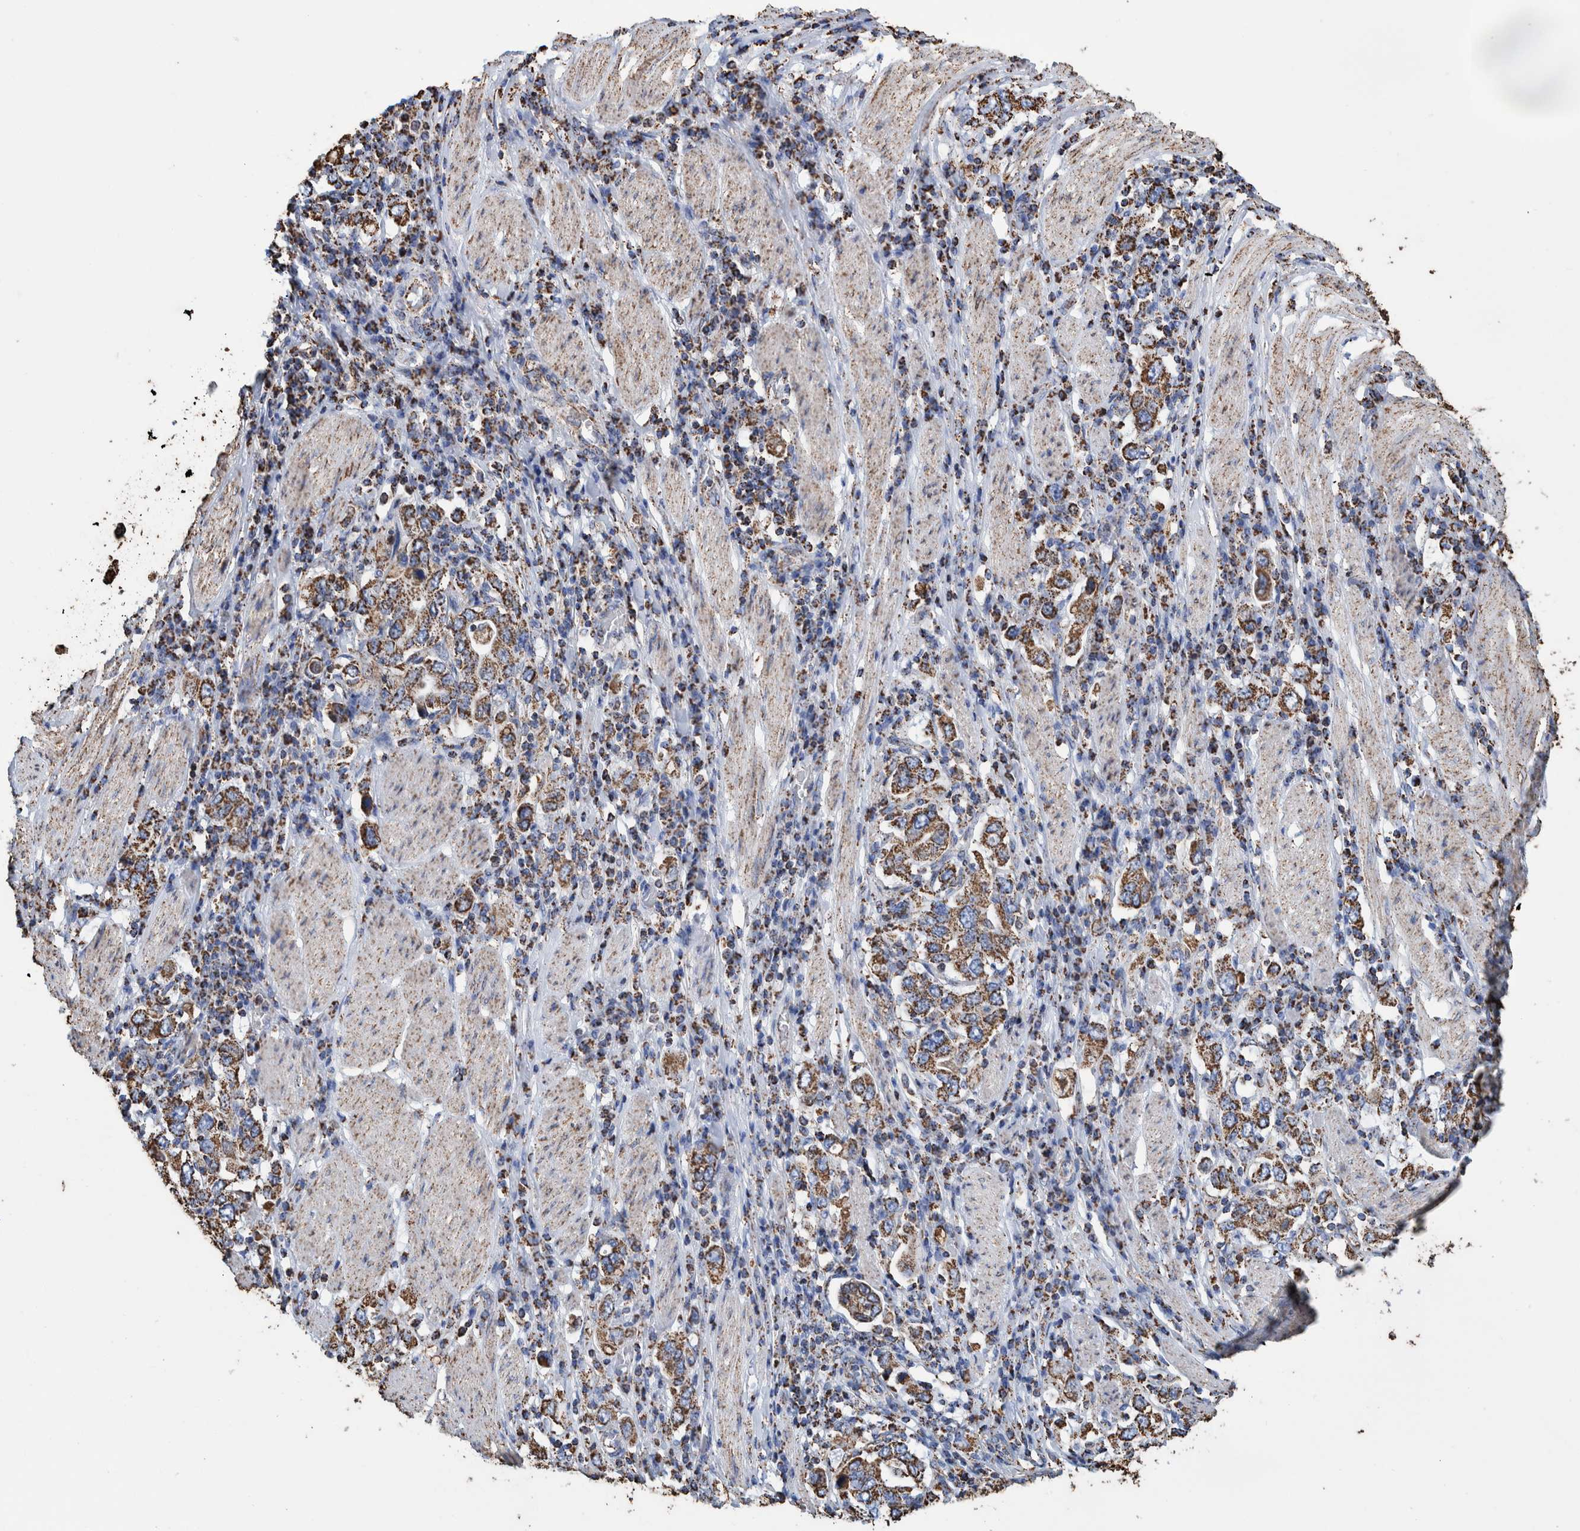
{"staining": {"intensity": "strong", "quantity": ">75%", "location": "cytoplasmic/membranous"}, "tissue": "stomach cancer", "cell_type": "Tumor cells", "image_type": "cancer", "snomed": [{"axis": "morphology", "description": "Adenocarcinoma, NOS"}, {"axis": "topography", "description": "Stomach, upper"}], "caption": "The image reveals immunohistochemical staining of adenocarcinoma (stomach). There is strong cytoplasmic/membranous expression is present in about >75% of tumor cells. The staining was performed using DAB to visualize the protein expression in brown, while the nuclei were stained in blue with hematoxylin (Magnification: 20x).", "gene": "VPS26C", "patient": {"sex": "male", "age": 62}}